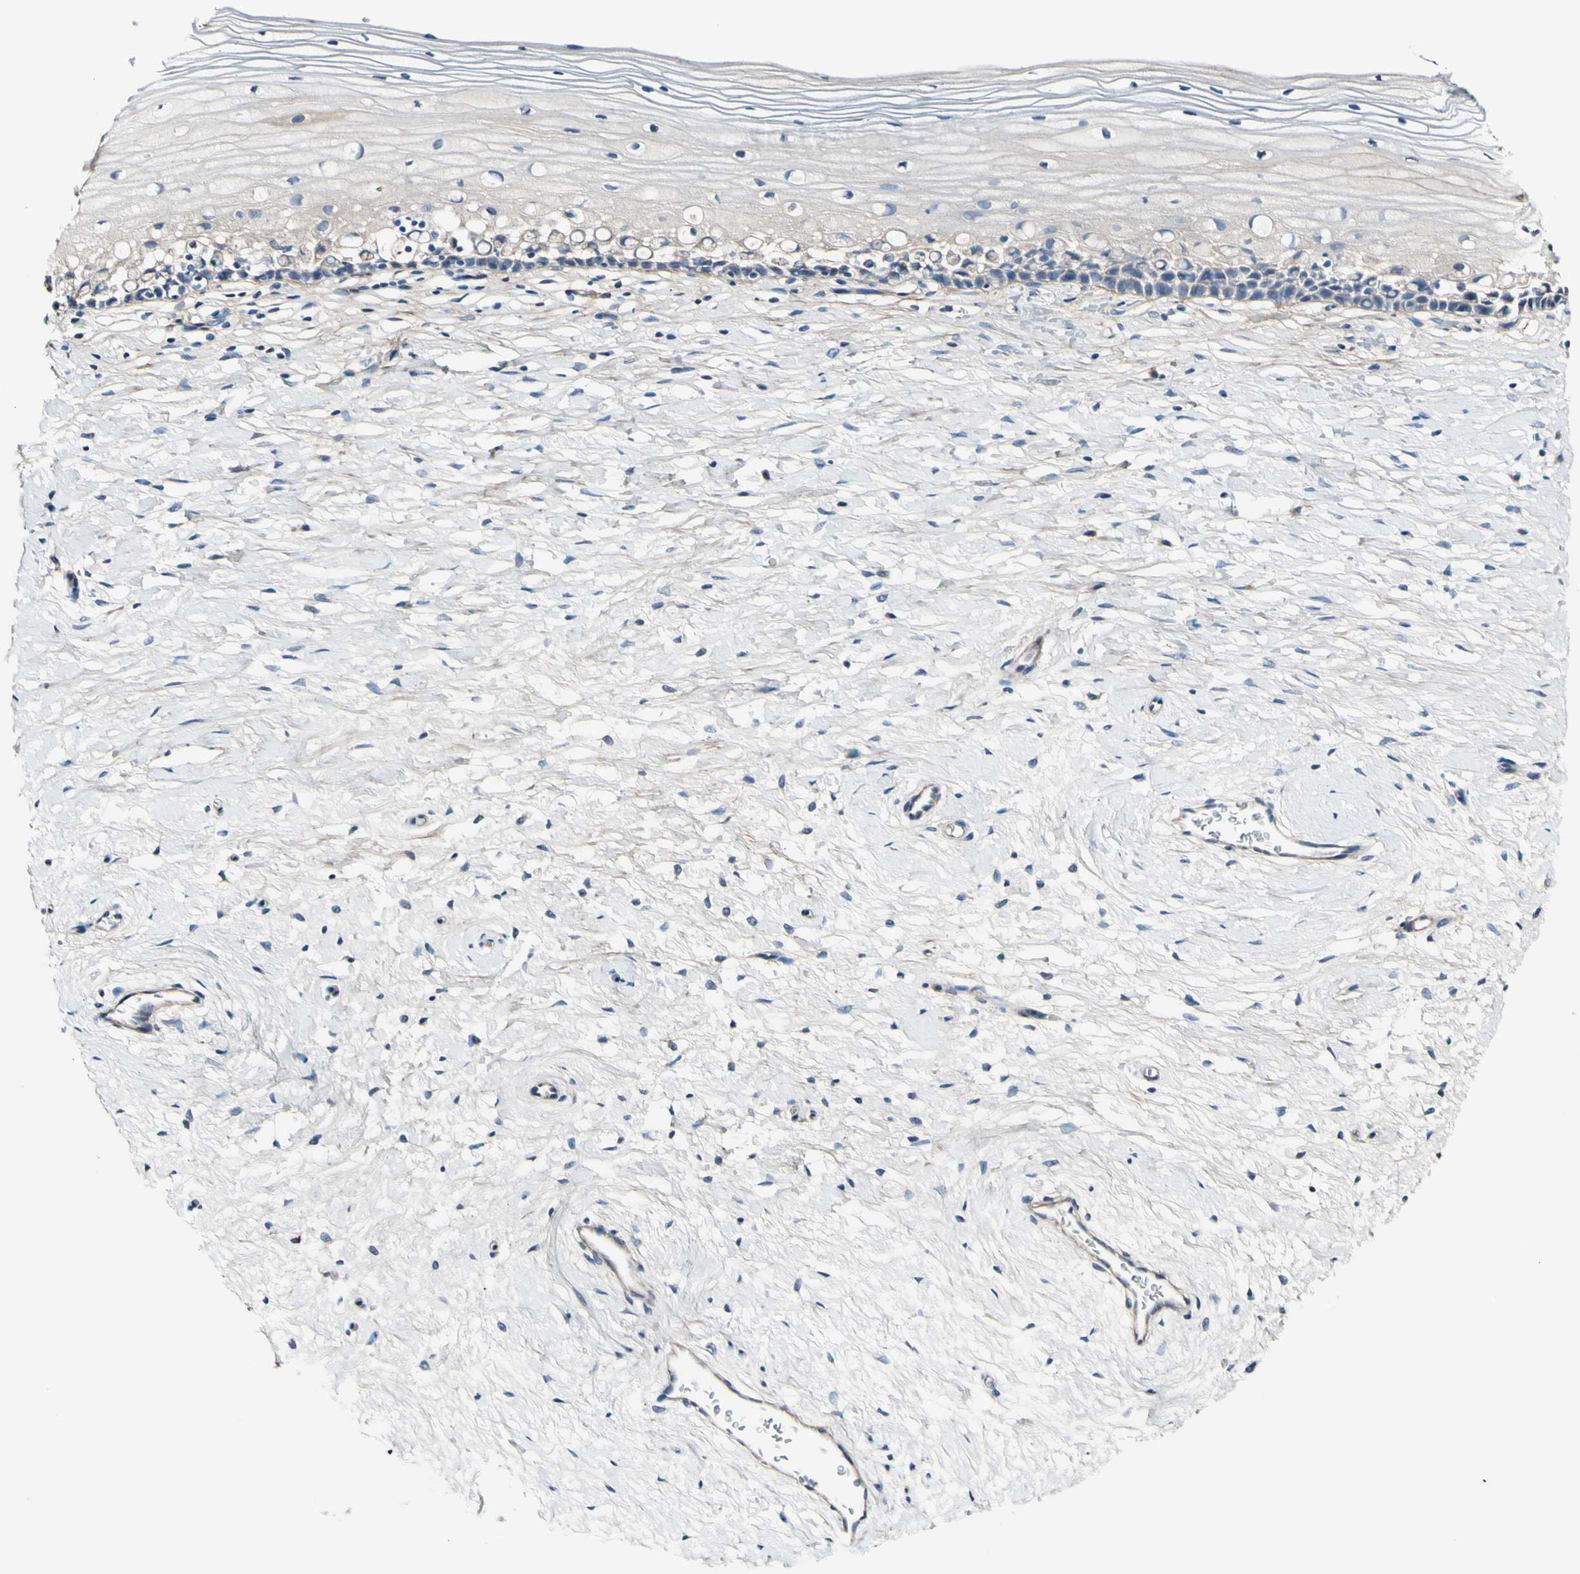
{"staining": {"intensity": "negative", "quantity": "none", "location": "none"}, "tissue": "cervix", "cell_type": "Glandular cells", "image_type": "normal", "snomed": [{"axis": "morphology", "description": "Normal tissue, NOS"}, {"axis": "topography", "description": "Cervix"}], "caption": "Immunohistochemistry (IHC) micrograph of benign human cervix stained for a protein (brown), which displays no staining in glandular cells.", "gene": "COL6A3", "patient": {"sex": "female", "age": 39}}